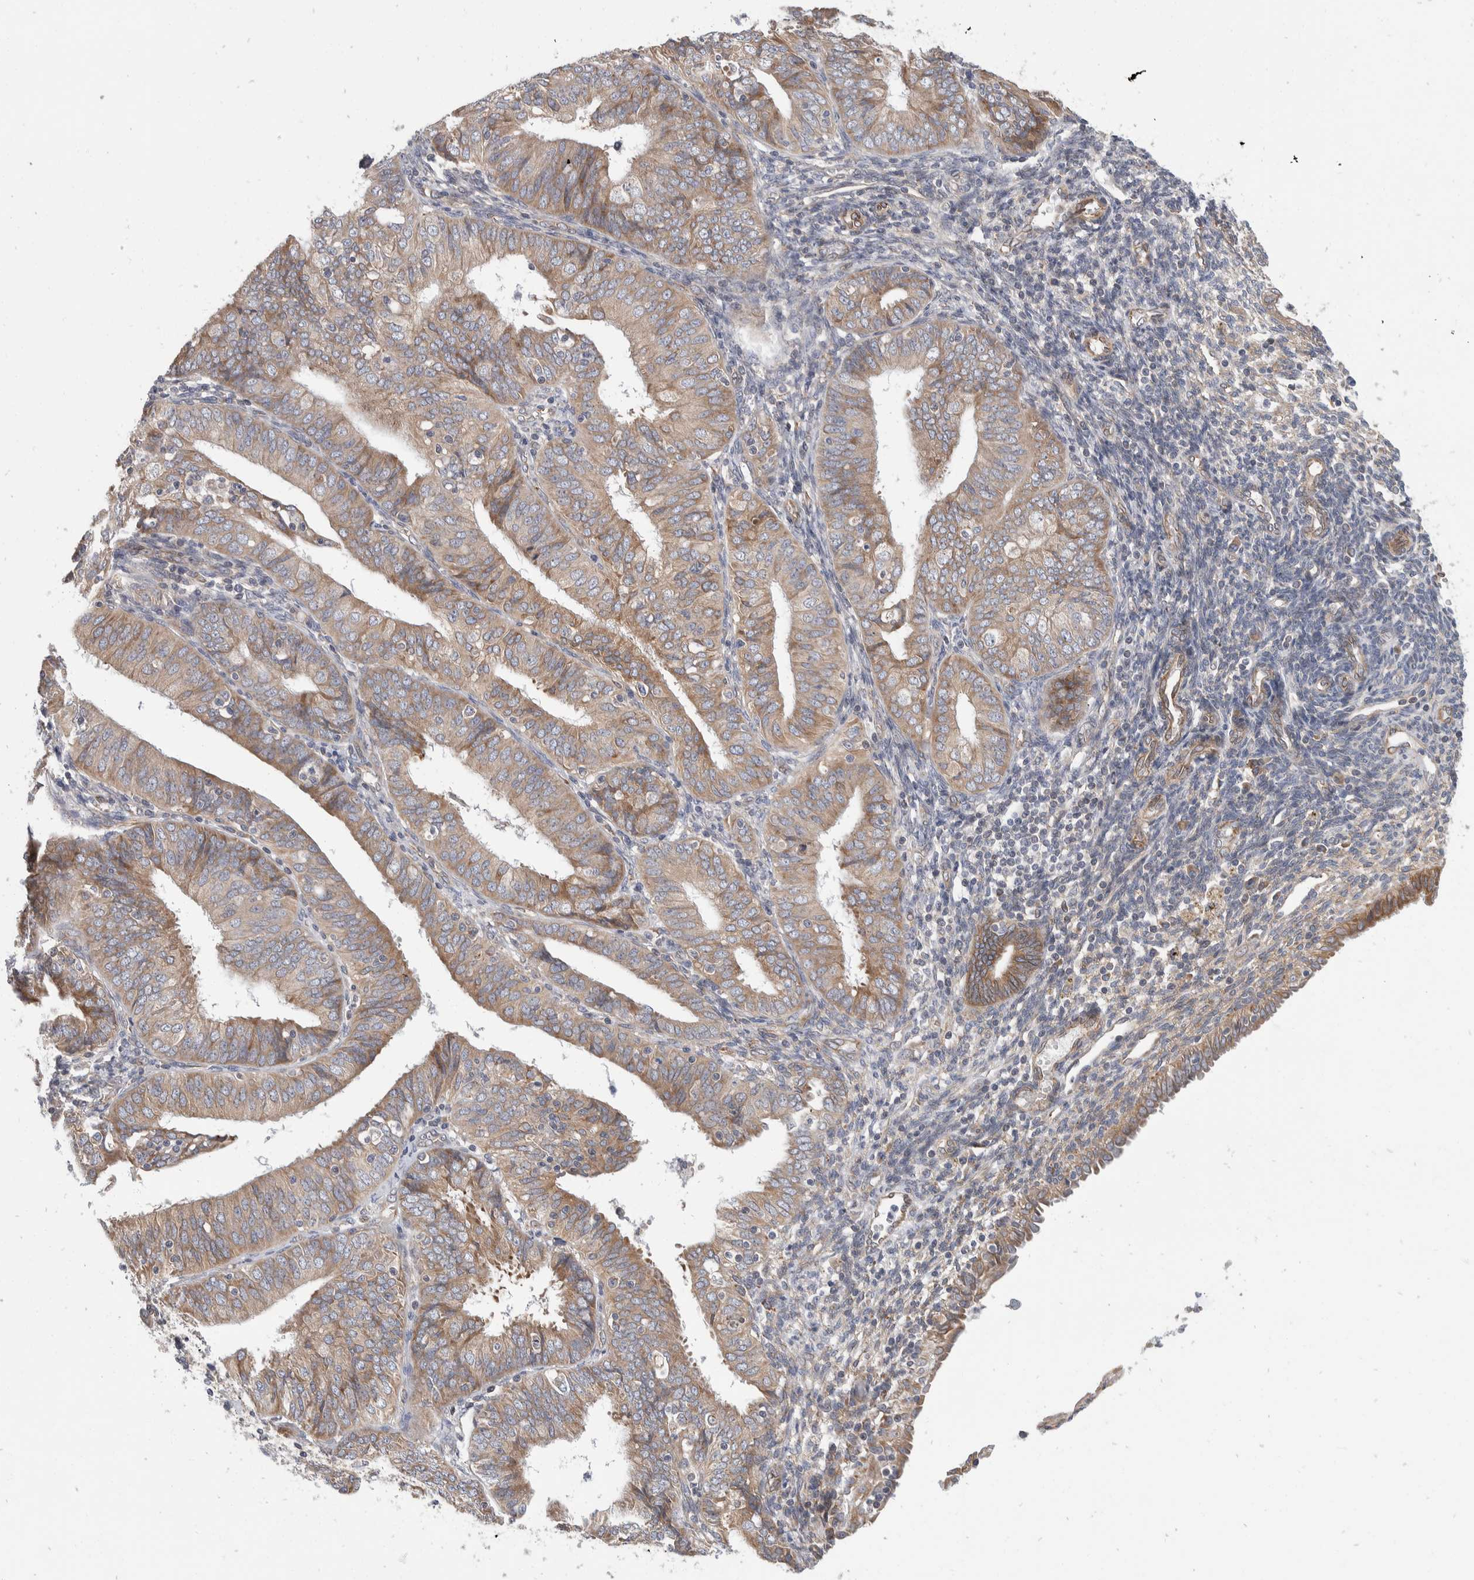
{"staining": {"intensity": "moderate", "quantity": ">75%", "location": "cytoplasmic/membranous"}, "tissue": "endometrial cancer", "cell_type": "Tumor cells", "image_type": "cancer", "snomed": [{"axis": "morphology", "description": "Adenocarcinoma, NOS"}, {"axis": "topography", "description": "Endometrium"}], "caption": "Immunohistochemistry (IHC) micrograph of endometrial adenocarcinoma stained for a protein (brown), which exhibits medium levels of moderate cytoplasmic/membranous staining in approximately >75% of tumor cells.", "gene": "TMEM245", "patient": {"sex": "female", "age": 58}}